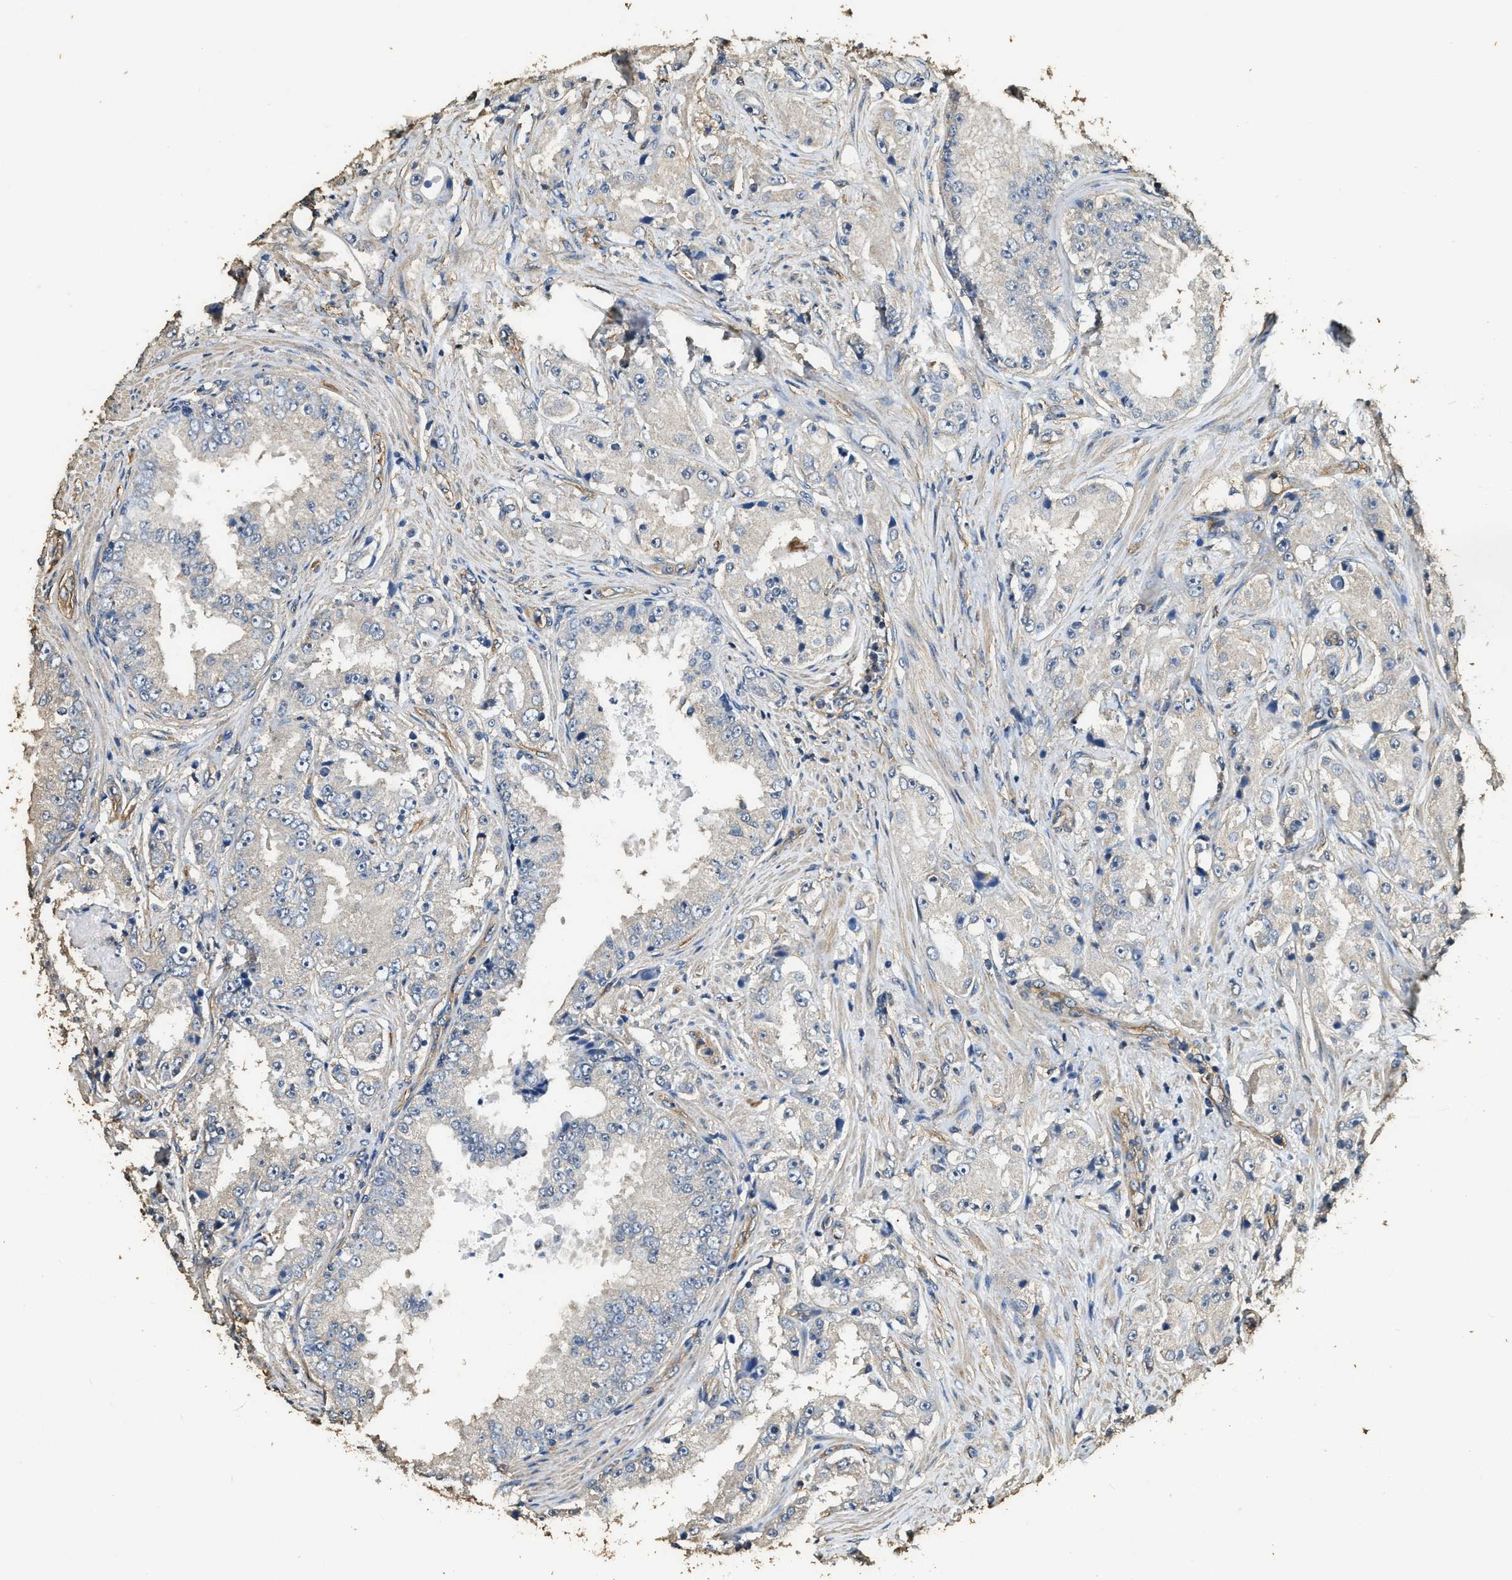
{"staining": {"intensity": "negative", "quantity": "none", "location": "none"}, "tissue": "prostate cancer", "cell_type": "Tumor cells", "image_type": "cancer", "snomed": [{"axis": "morphology", "description": "Adenocarcinoma, High grade"}, {"axis": "topography", "description": "Prostate"}], "caption": "This is an immunohistochemistry (IHC) histopathology image of prostate cancer (adenocarcinoma (high-grade)). There is no positivity in tumor cells.", "gene": "MIB1", "patient": {"sex": "male", "age": 73}}